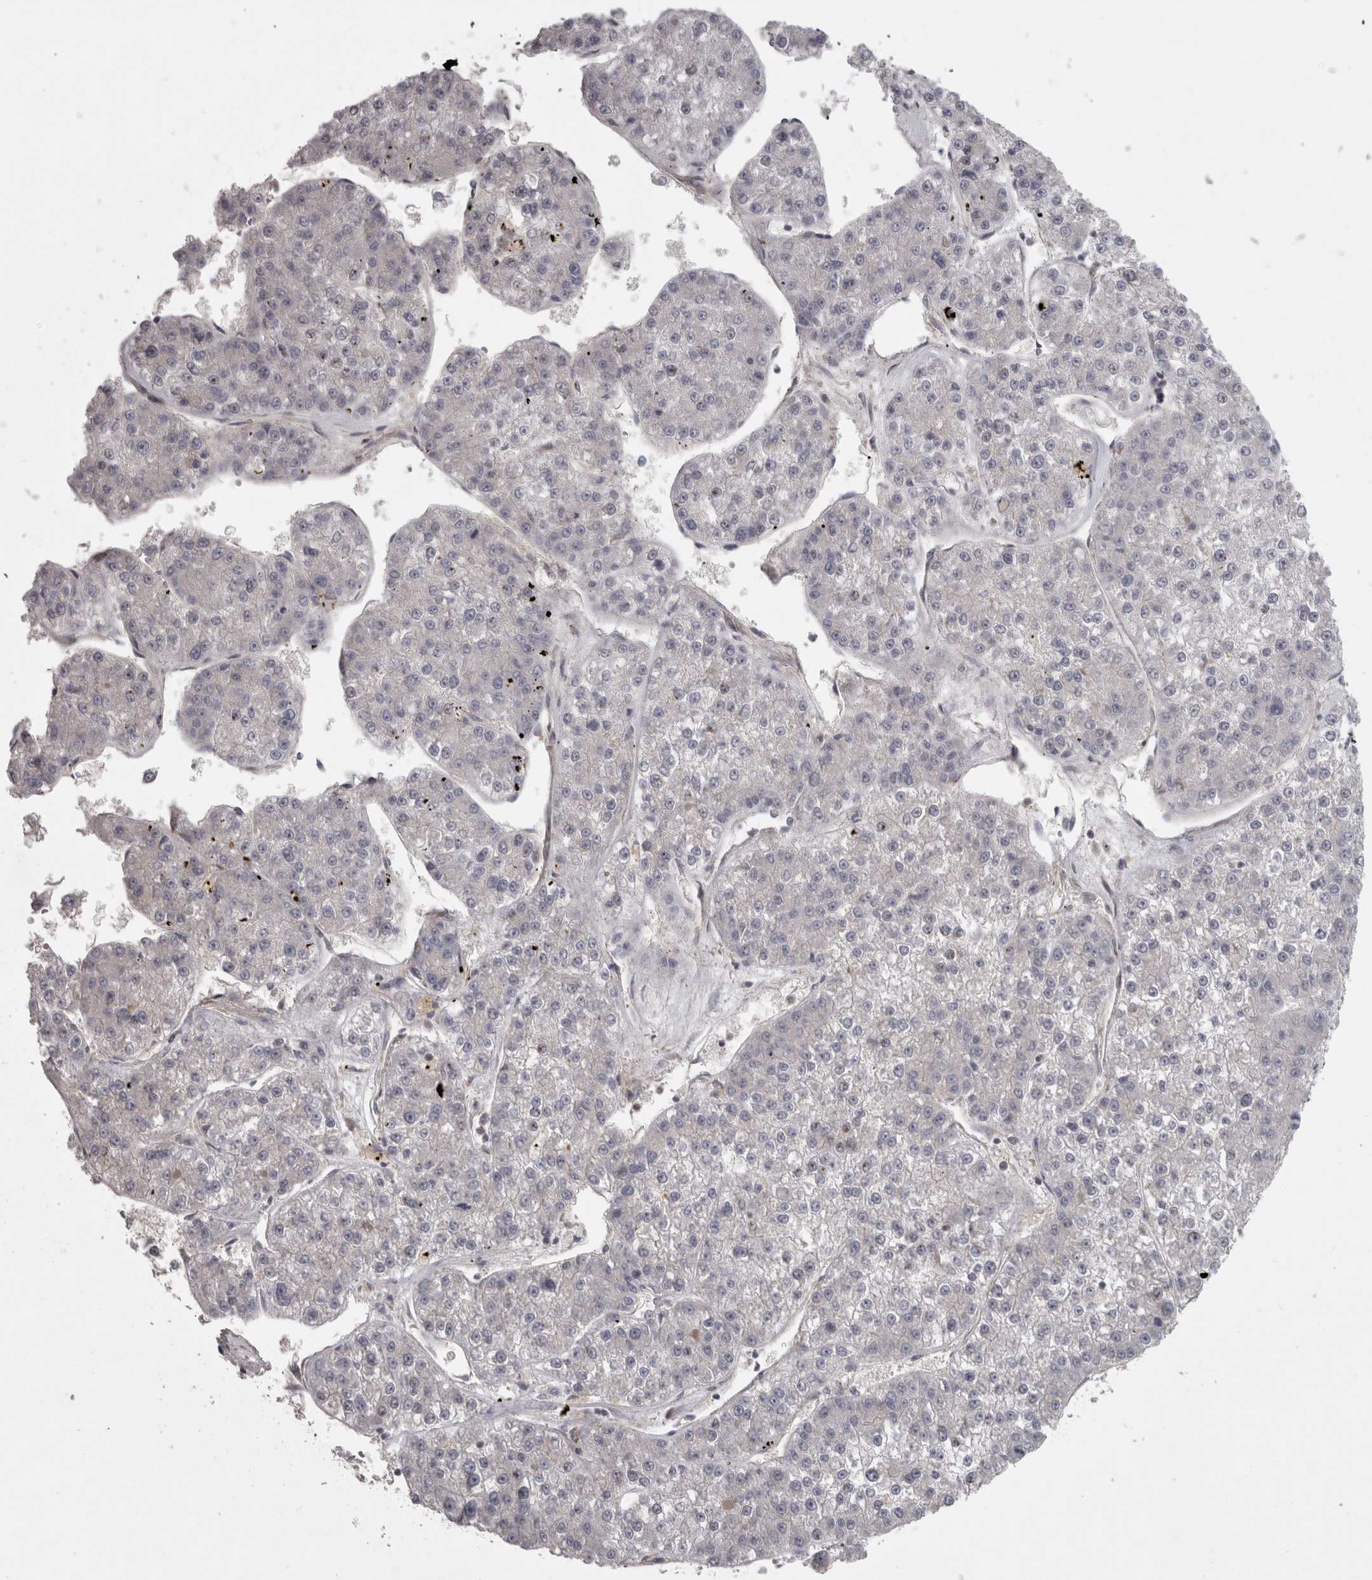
{"staining": {"intensity": "negative", "quantity": "none", "location": "none"}, "tissue": "liver cancer", "cell_type": "Tumor cells", "image_type": "cancer", "snomed": [{"axis": "morphology", "description": "Carcinoma, Hepatocellular, NOS"}, {"axis": "topography", "description": "Liver"}], "caption": "A high-resolution histopathology image shows IHC staining of liver cancer (hepatocellular carcinoma), which reveals no significant positivity in tumor cells.", "gene": "SLCO5A1", "patient": {"sex": "female", "age": 73}}